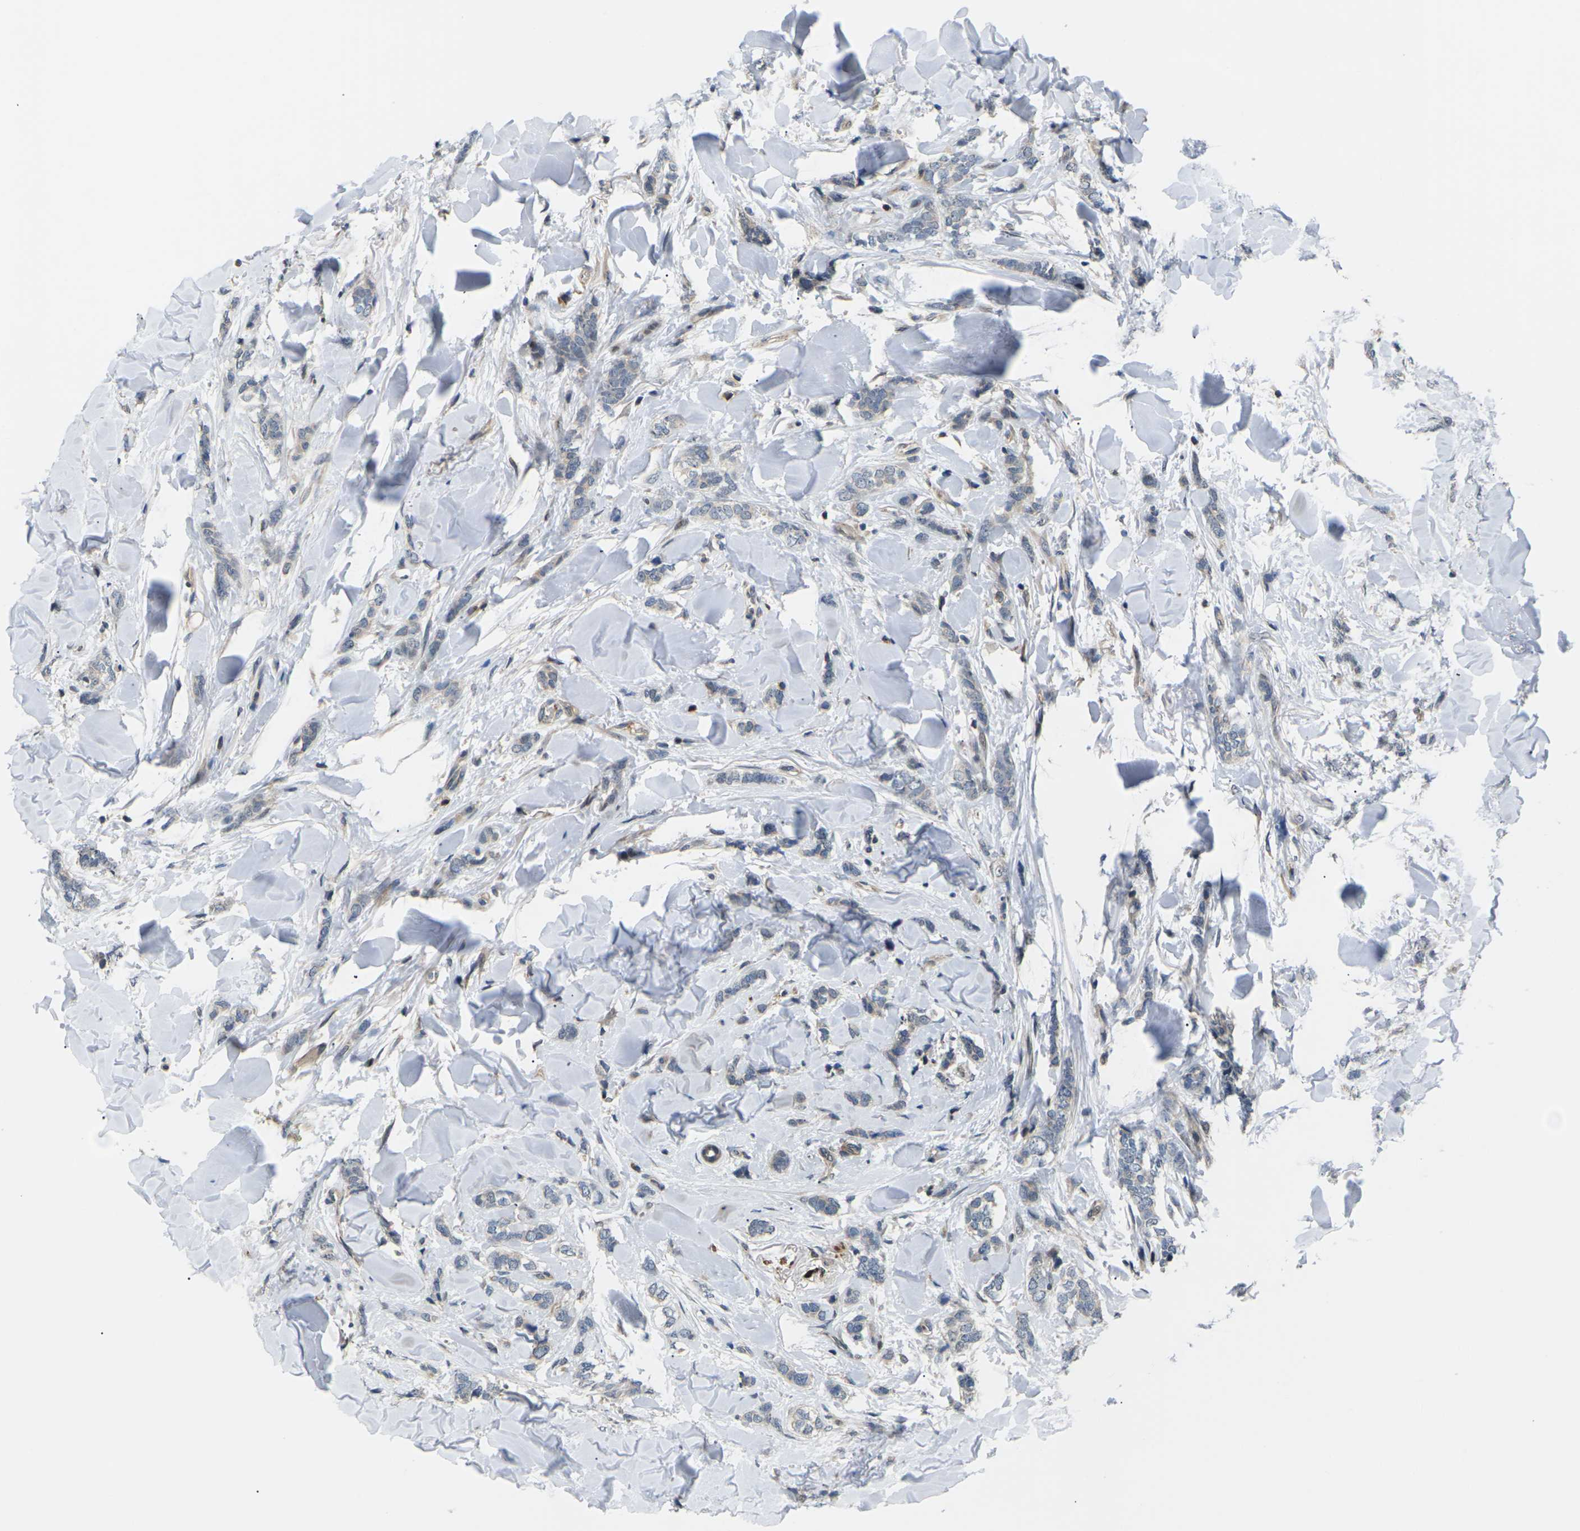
{"staining": {"intensity": "negative", "quantity": "none", "location": "none"}, "tissue": "breast cancer", "cell_type": "Tumor cells", "image_type": "cancer", "snomed": [{"axis": "morphology", "description": "Lobular carcinoma"}, {"axis": "topography", "description": "Skin"}, {"axis": "topography", "description": "Breast"}], "caption": "This is a photomicrograph of immunohistochemistry (IHC) staining of lobular carcinoma (breast), which shows no expression in tumor cells.", "gene": "RPS6KA3", "patient": {"sex": "female", "age": 46}}